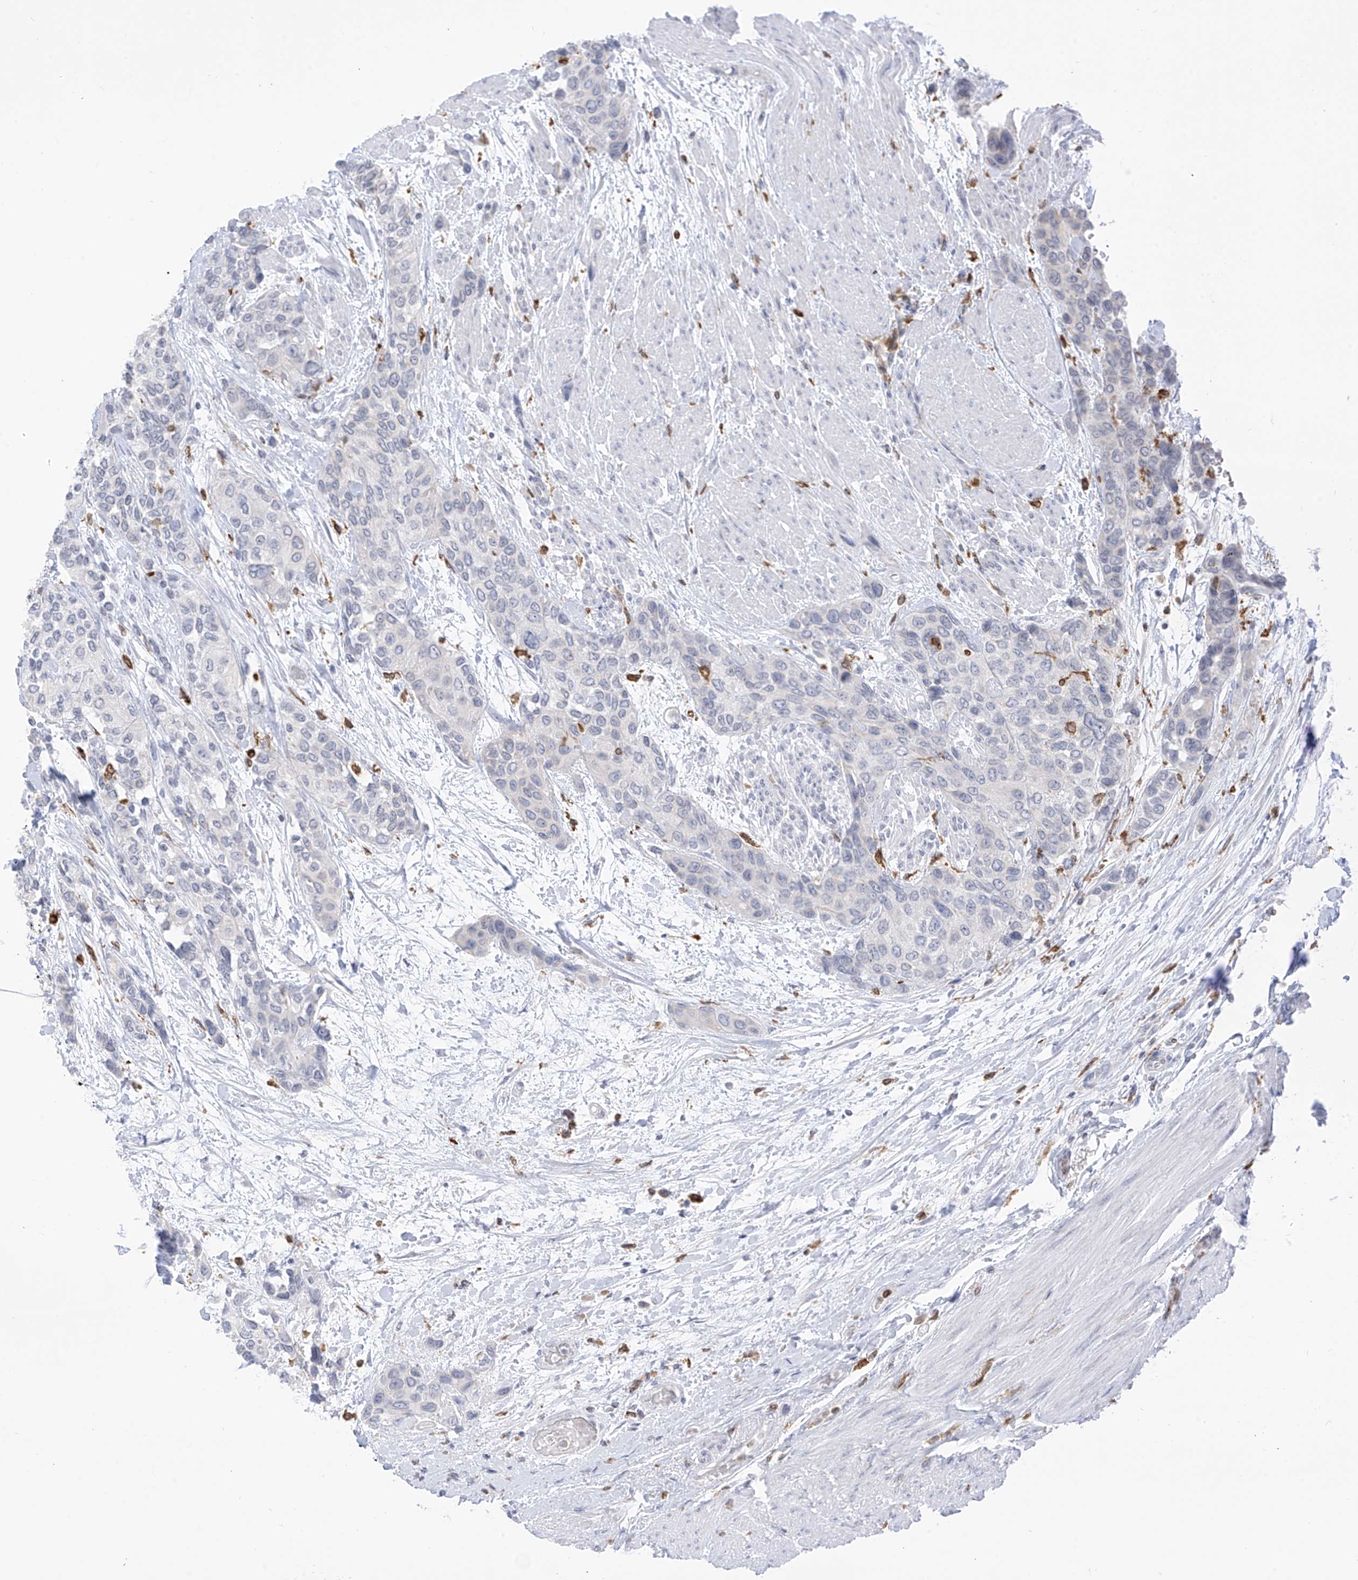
{"staining": {"intensity": "negative", "quantity": "none", "location": "none"}, "tissue": "urothelial cancer", "cell_type": "Tumor cells", "image_type": "cancer", "snomed": [{"axis": "morphology", "description": "Normal tissue, NOS"}, {"axis": "morphology", "description": "Urothelial carcinoma, High grade"}, {"axis": "topography", "description": "Vascular tissue"}, {"axis": "topography", "description": "Urinary bladder"}], "caption": "This histopathology image is of urothelial carcinoma (high-grade) stained with immunohistochemistry (IHC) to label a protein in brown with the nuclei are counter-stained blue. There is no staining in tumor cells. (Immunohistochemistry, brightfield microscopy, high magnification).", "gene": "TBXAS1", "patient": {"sex": "female", "age": 56}}